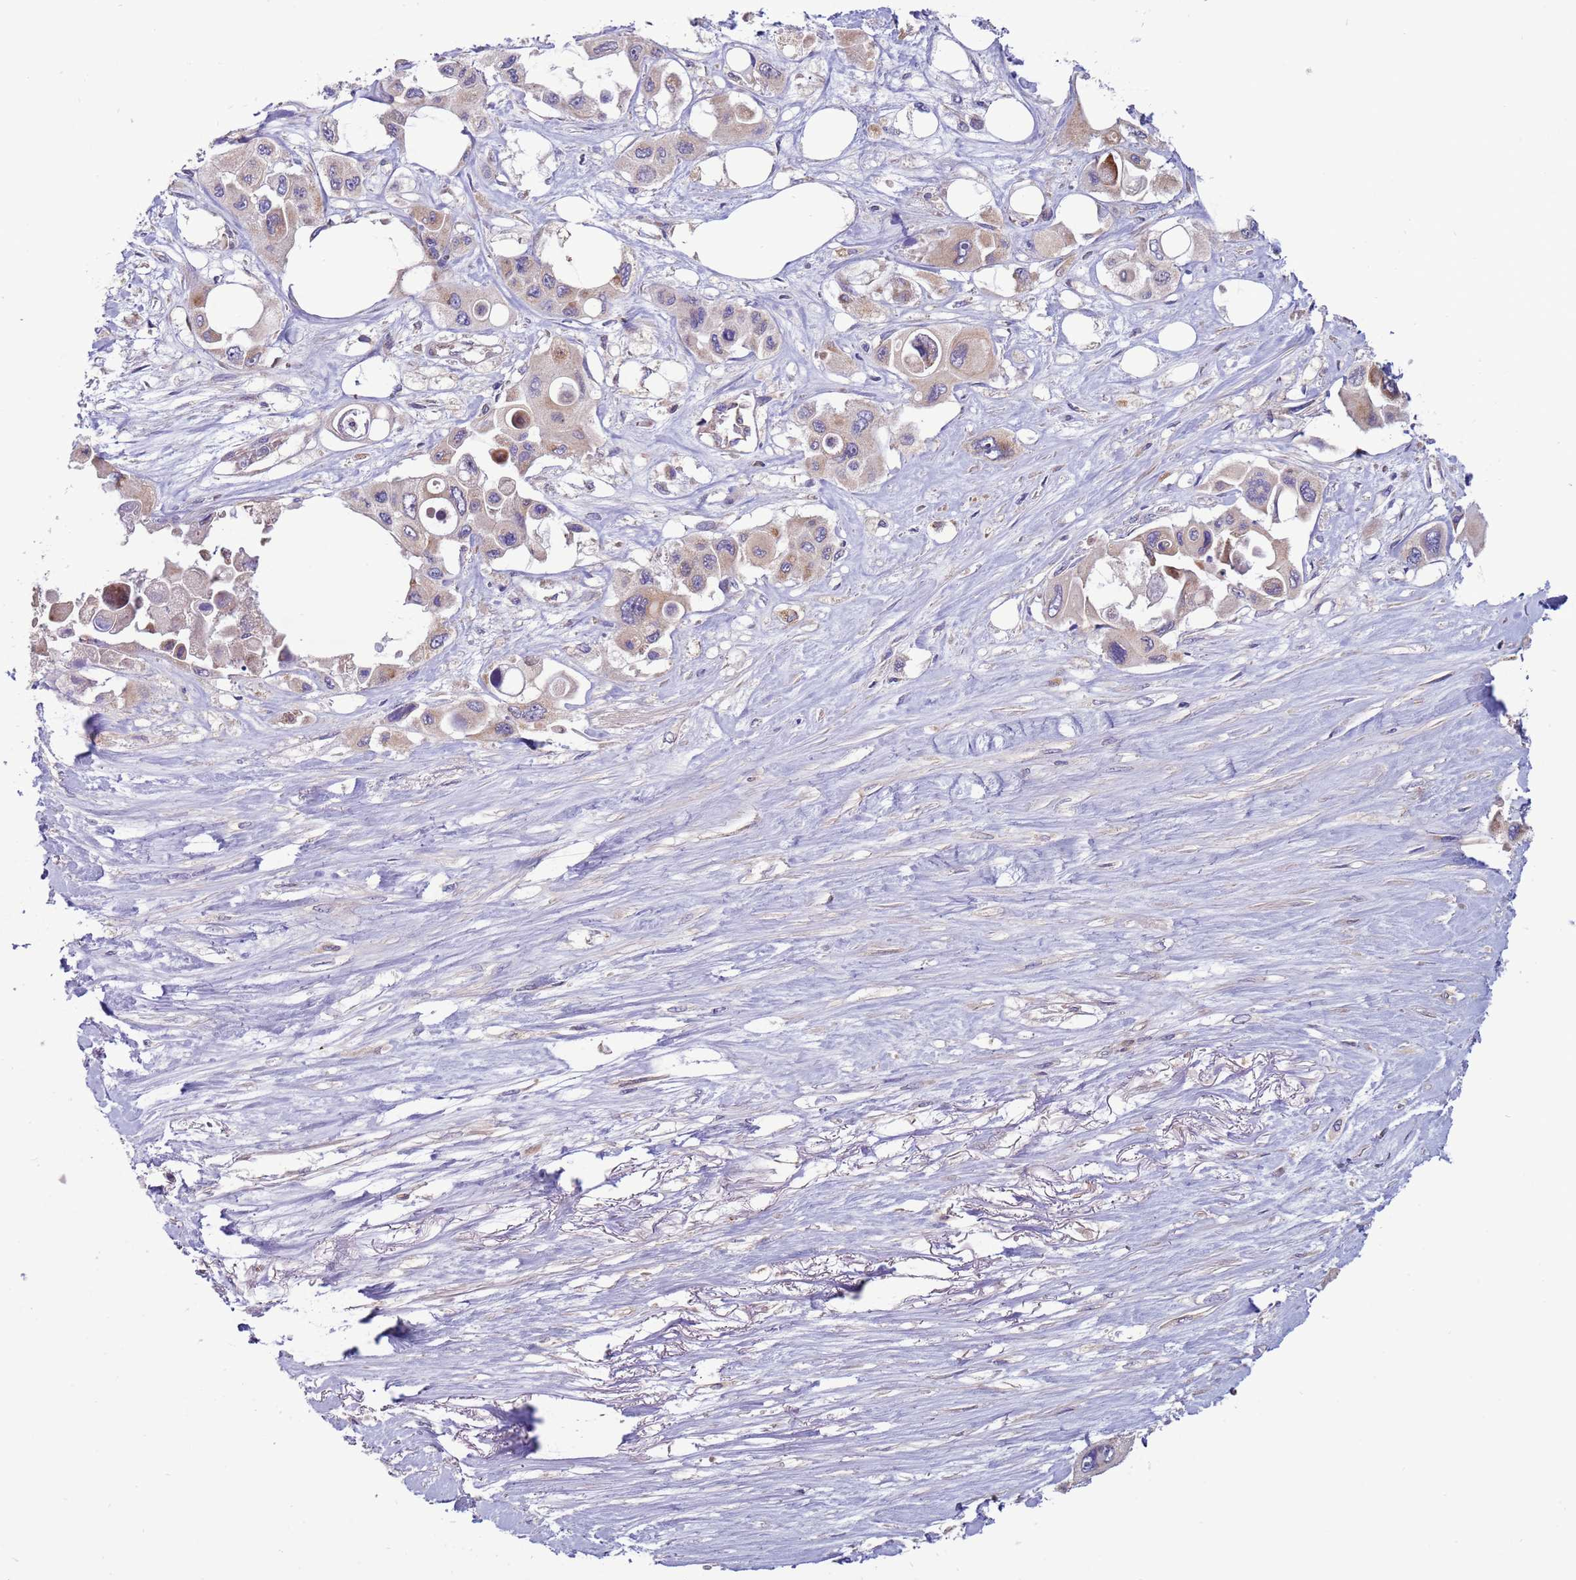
{"staining": {"intensity": "weak", "quantity": "25%-75%", "location": "cytoplasmic/membranous"}, "tissue": "pancreatic cancer", "cell_type": "Tumor cells", "image_type": "cancer", "snomed": [{"axis": "morphology", "description": "Adenocarcinoma, NOS"}, {"axis": "topography", "description": "Pancreas"}], "caption": "IHC photomicrograph of neoplastic tissue: human pancreatic cancer (adenocarcinoma) stained using IHC exhibits low levels of weak protein expression localized specifically in the cytoplasmic/membranous of tumor cells, appearing as a cytoplasmic/membranous brown color.", "gene": "UQCRQ", "patient": {"sex": "male", "age": 92}}